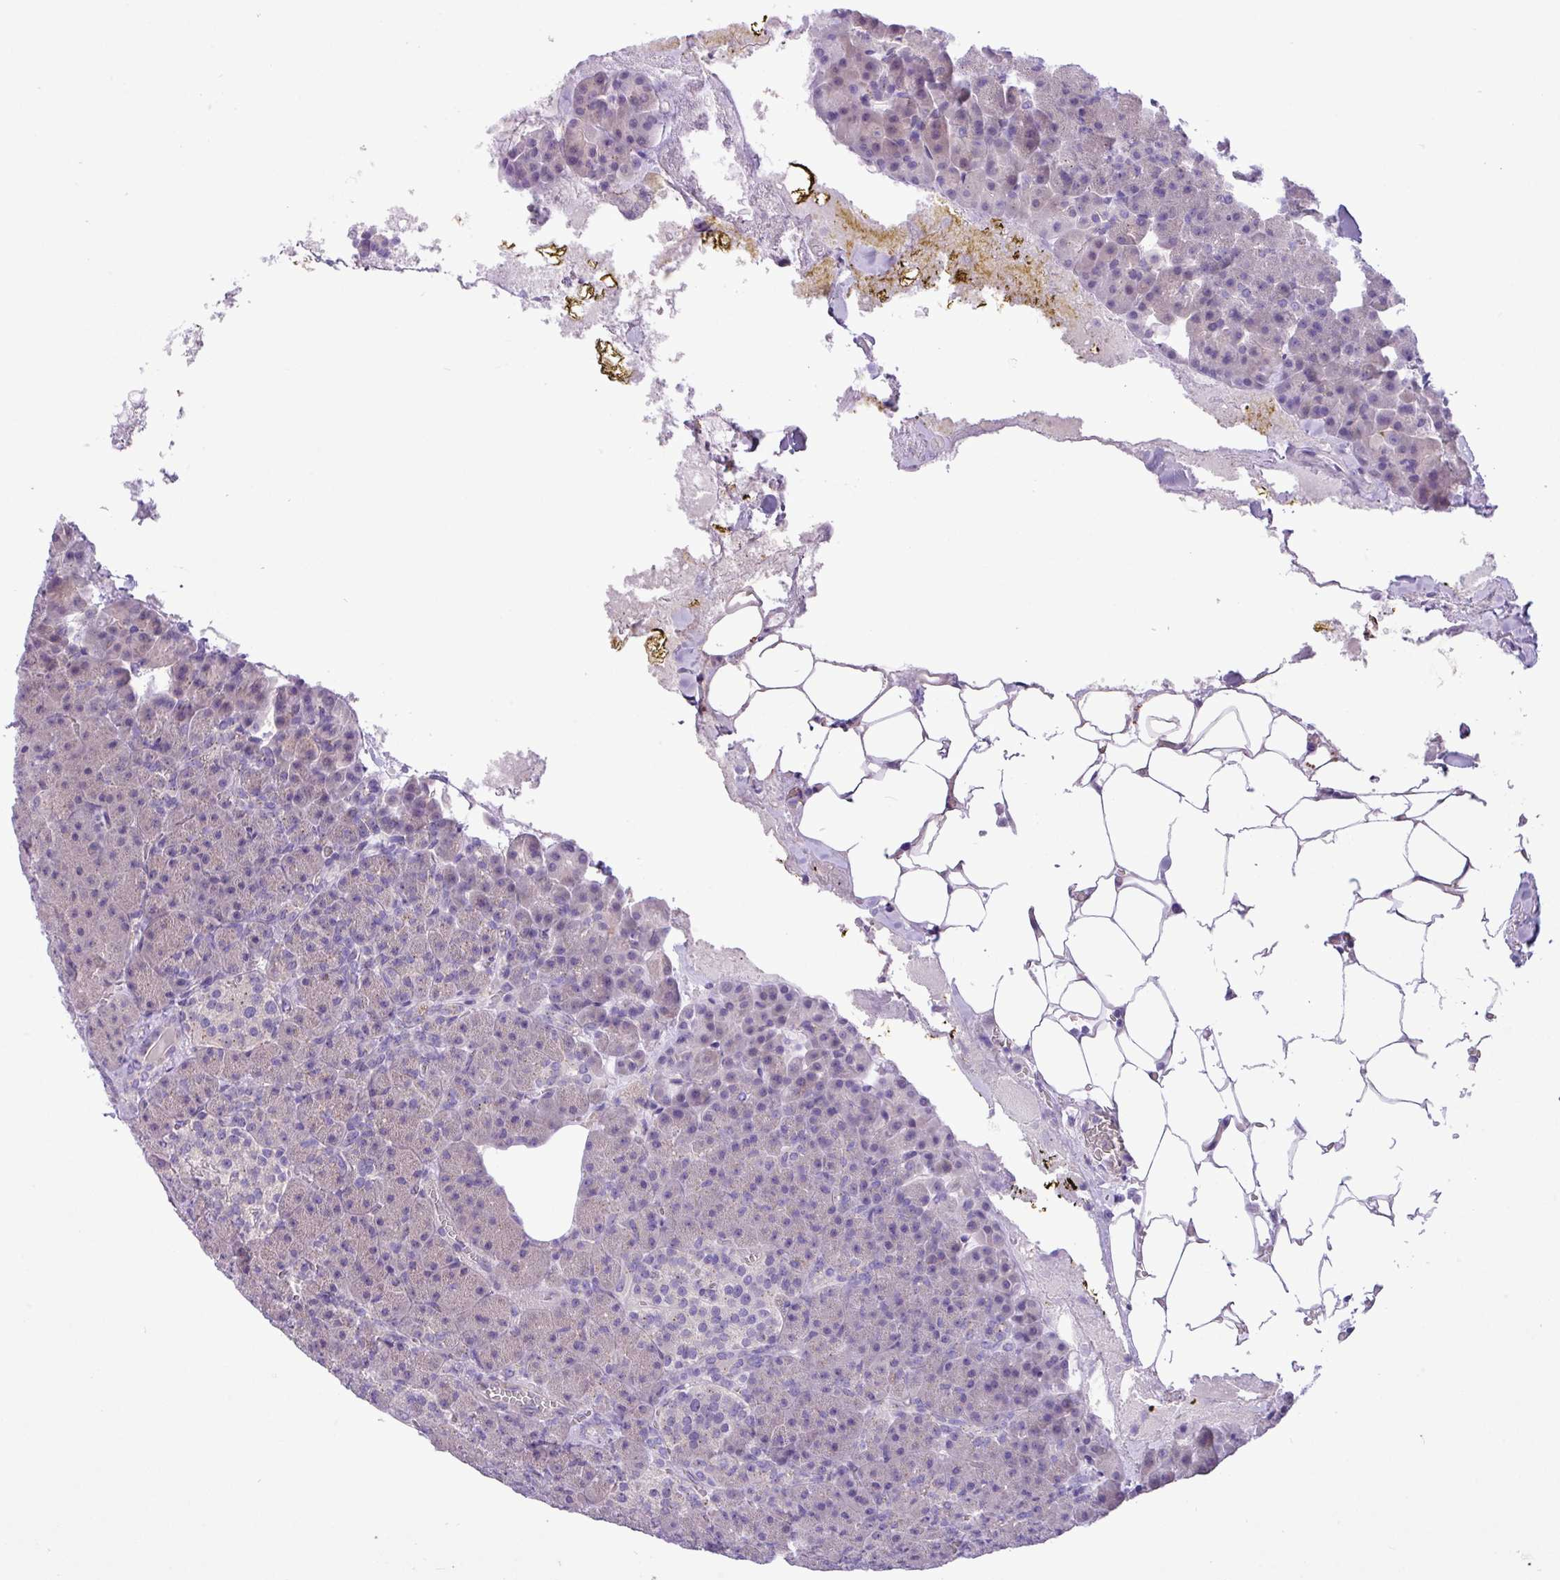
{"staining": {"intensity": "weak", "quantity": "<25%", "location": "cytoplasmic/membranous"}, "tissue": "pancreas", "cell_type": "Exocrine glandular cells", "image_type": "normal", "snomed": [{"axis": "morphology", "description": "Normal tissue, NOS"}, {"axis": "topography", "description": "Pancreas"}], "caption": "Immunohistochemistry image of normal pancreas: human pancreas stained with DAB exhibits no significant protein expression in exocrine glandular cells. (Stains: DAB immunohistochemistry (IHC) with hematoxylin counter stain, Microscopy: brightfield microscopy at high magnification).", "gene": "SPINK8", "patient": {"sex": "female", "age": 74}}